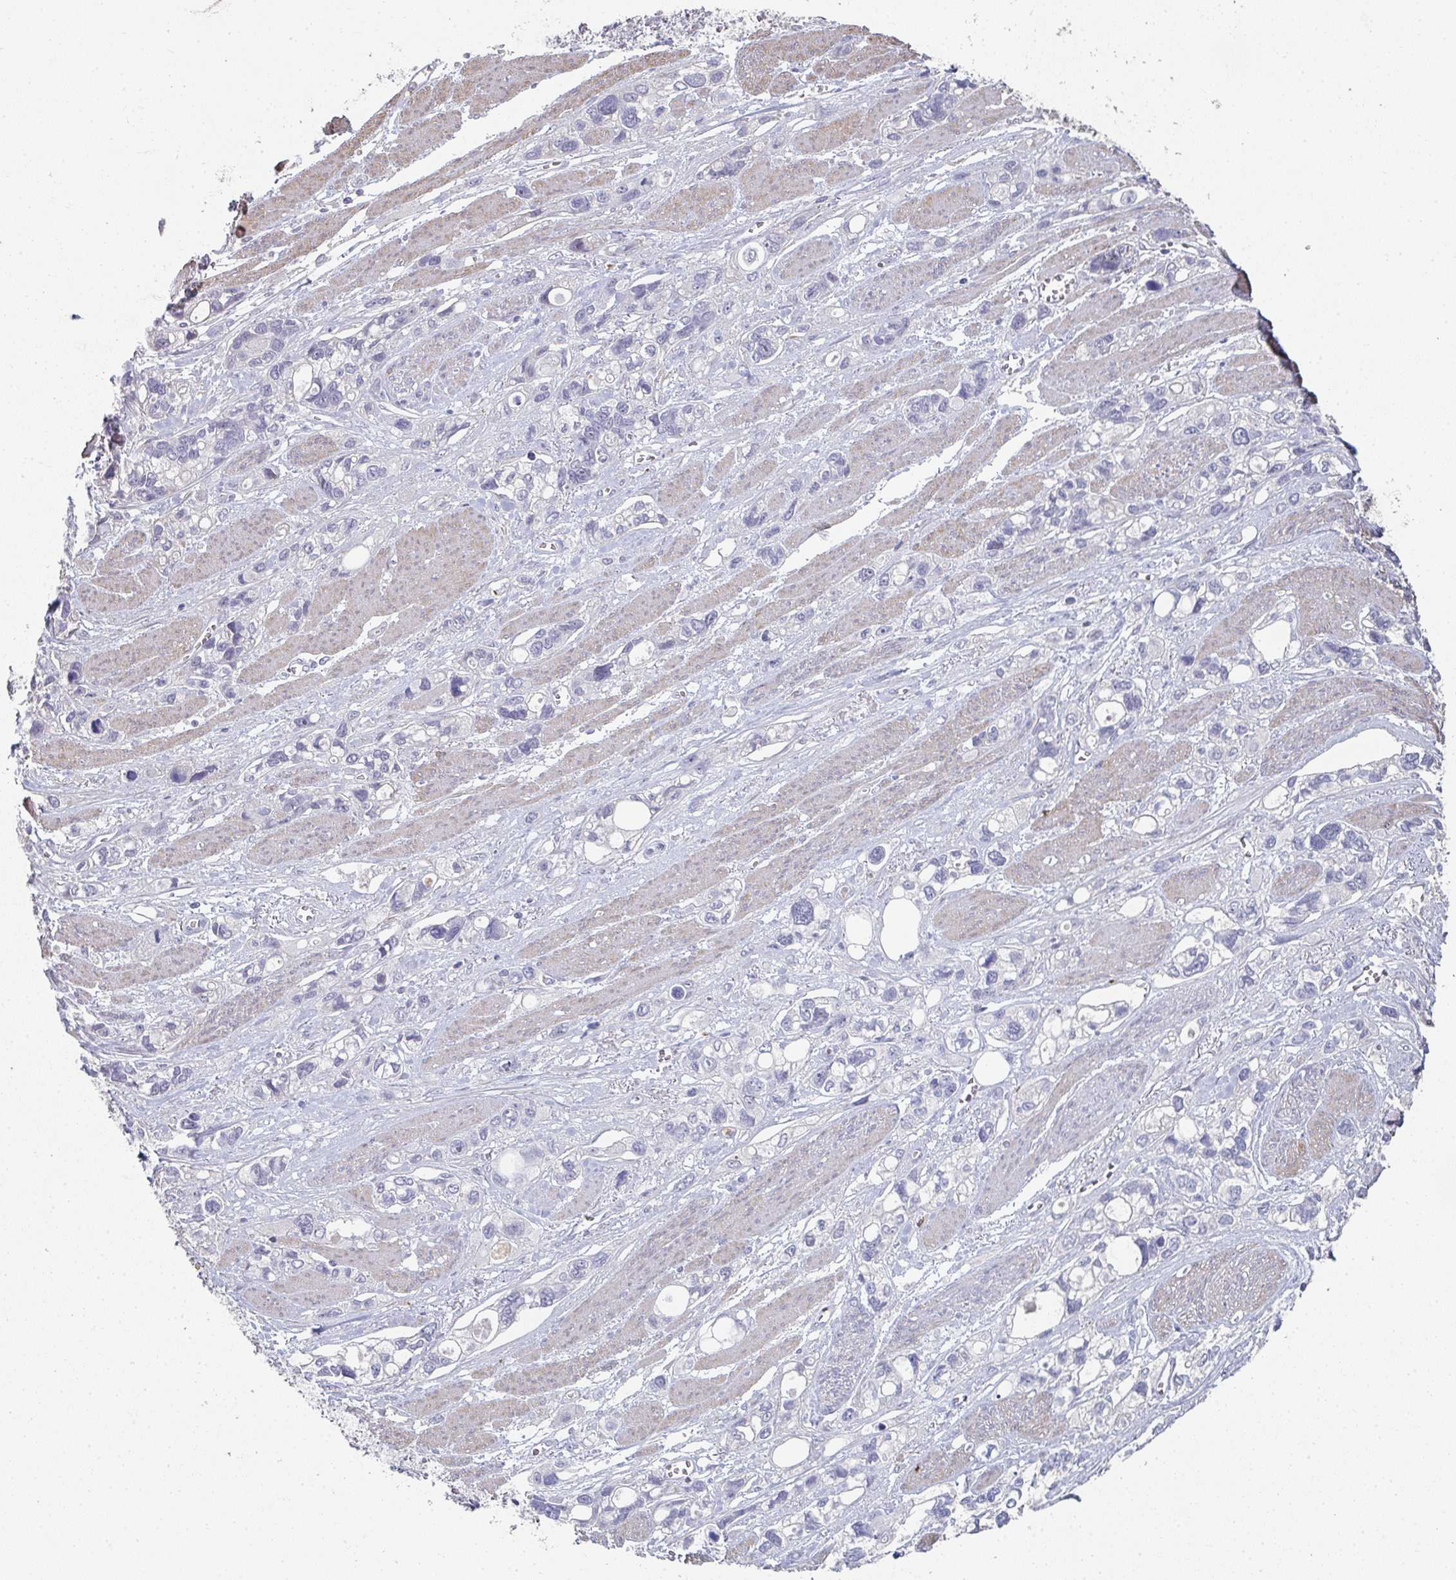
{"staining": {"intensity": "negative", "quantity": "none", "location": "none"}, "tissue": "stomach cancer", "cell_type": "Tumor cells", "image_type": "cancer", "snomed": [{"axis": "morphology", "description": "Adenocarcinoma, NOS"}, {"axis": "topography", "description": "Stomach, upper"}], "caption": "Stomach adenocarcinoma stained for a protein using immunohistochemistry shows no staining tumor cells.", "gene": "A1CF", "patient": {"sex": "female", "age": 81}}